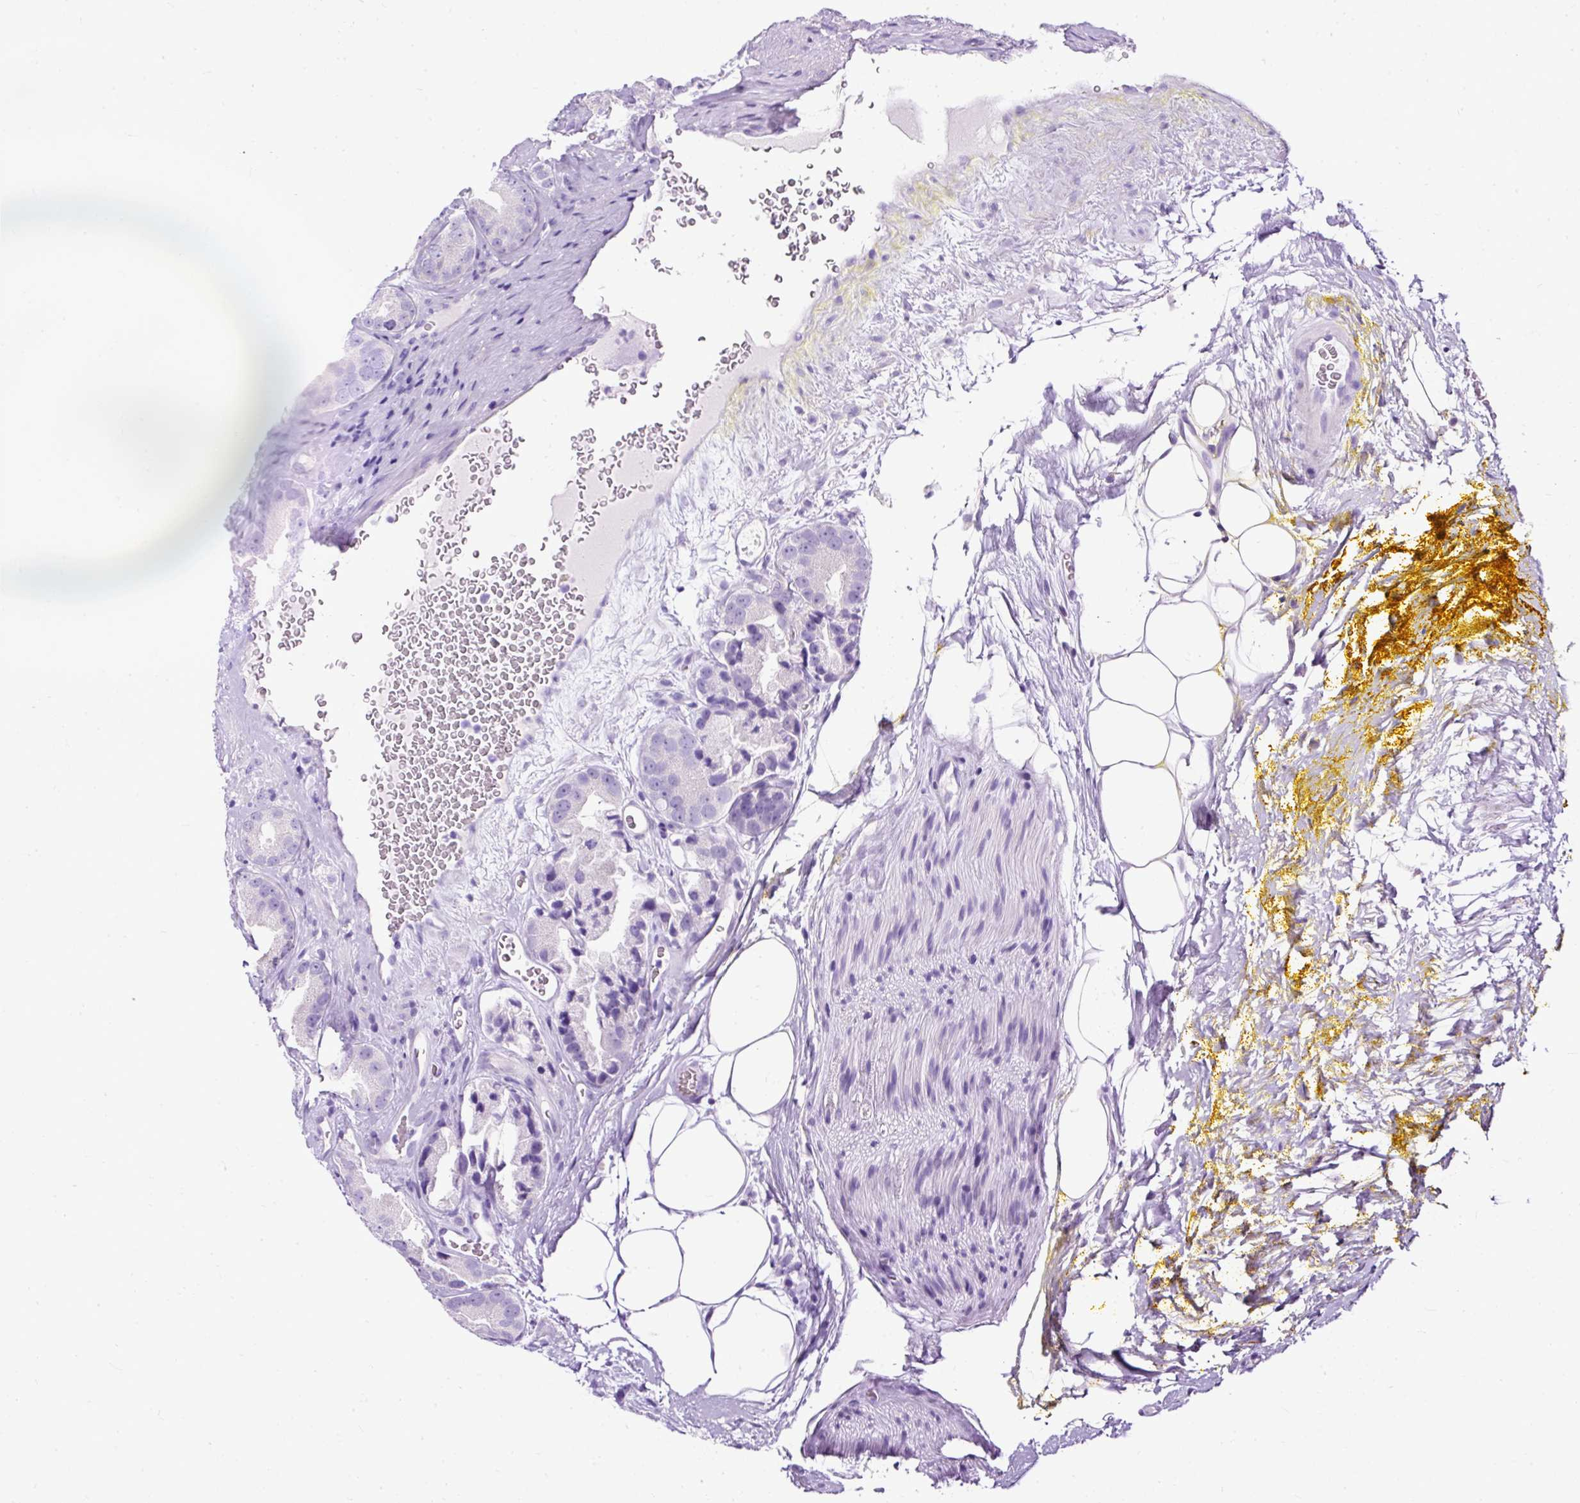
{"staining": {"intensity": "negative", "quantity": "none", "location": "none"}, "tissue": "prostate cancer", "cell_type": "Tumor cells", "image_type": "cancer", "snomed": [{"axis": "morphology", "description": "Adenocarcinoma, High grade"}, {"axis": "topography", "description": "Prostate"}], "caption": "High power microscopy photomicrograph of an immunohistochemistry micrograph of adenocarcinoma (high-grade) (prostate), revealing no significant expression in tumor cells. Brightfield microscopy of IHC stained with DAB (3,3'-diaminobenzidine) (brown) and hematoxylin (blue), captured at high magnification.", "gene": "STOX2", "patient": {"sex": "male", "age": 63}}